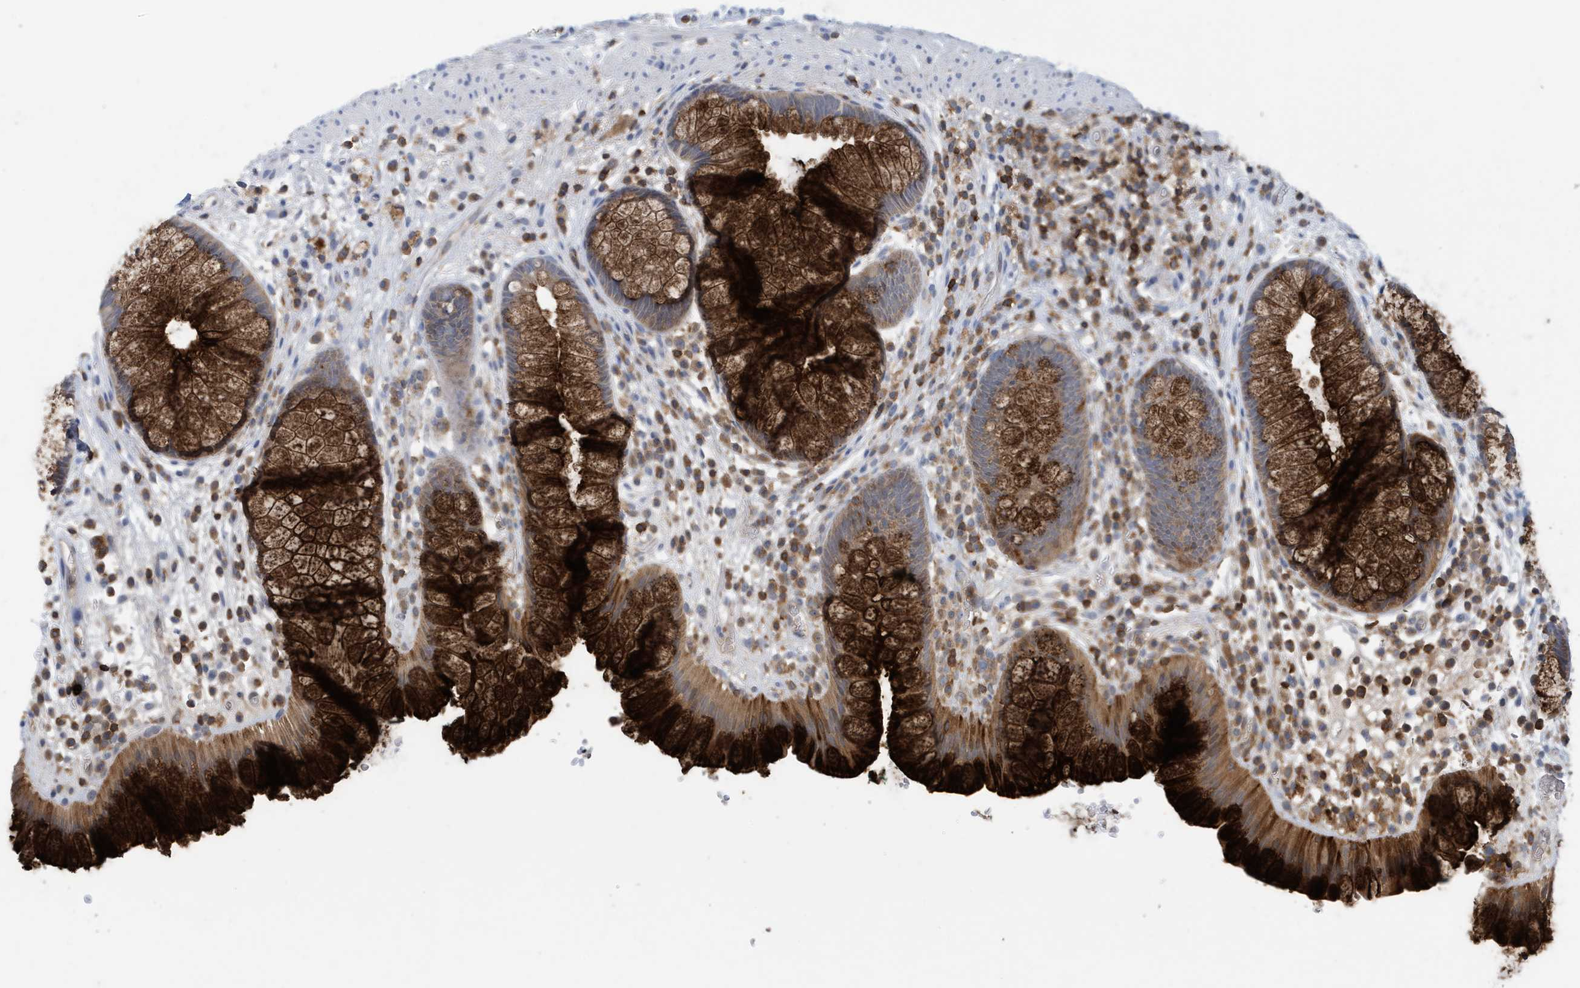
{"staining": {"intensity": "strong", "quantity": ">75%", "location": "cytoplasmic/membranous"}, "tissue": "rectum", "cell_type": "Glandular cells", "image_type": "normal", "snomed": [{"axis": "morphology", "description": "Normal tissue, NOS"}, {"axis": "topography", "description": "Rectum"}], "caption": "Glandular cells display high levels of strong cytoplasmic/membranous expression in approximately >75% of cells in unremarkable rectum. The staining is performed using DAB brown chromogen to label protein expression. The nuclei are counter-stained blue using hematoxylin.", "gene": "NSUN3", "patient": {"sex": "male", "age": 51}}